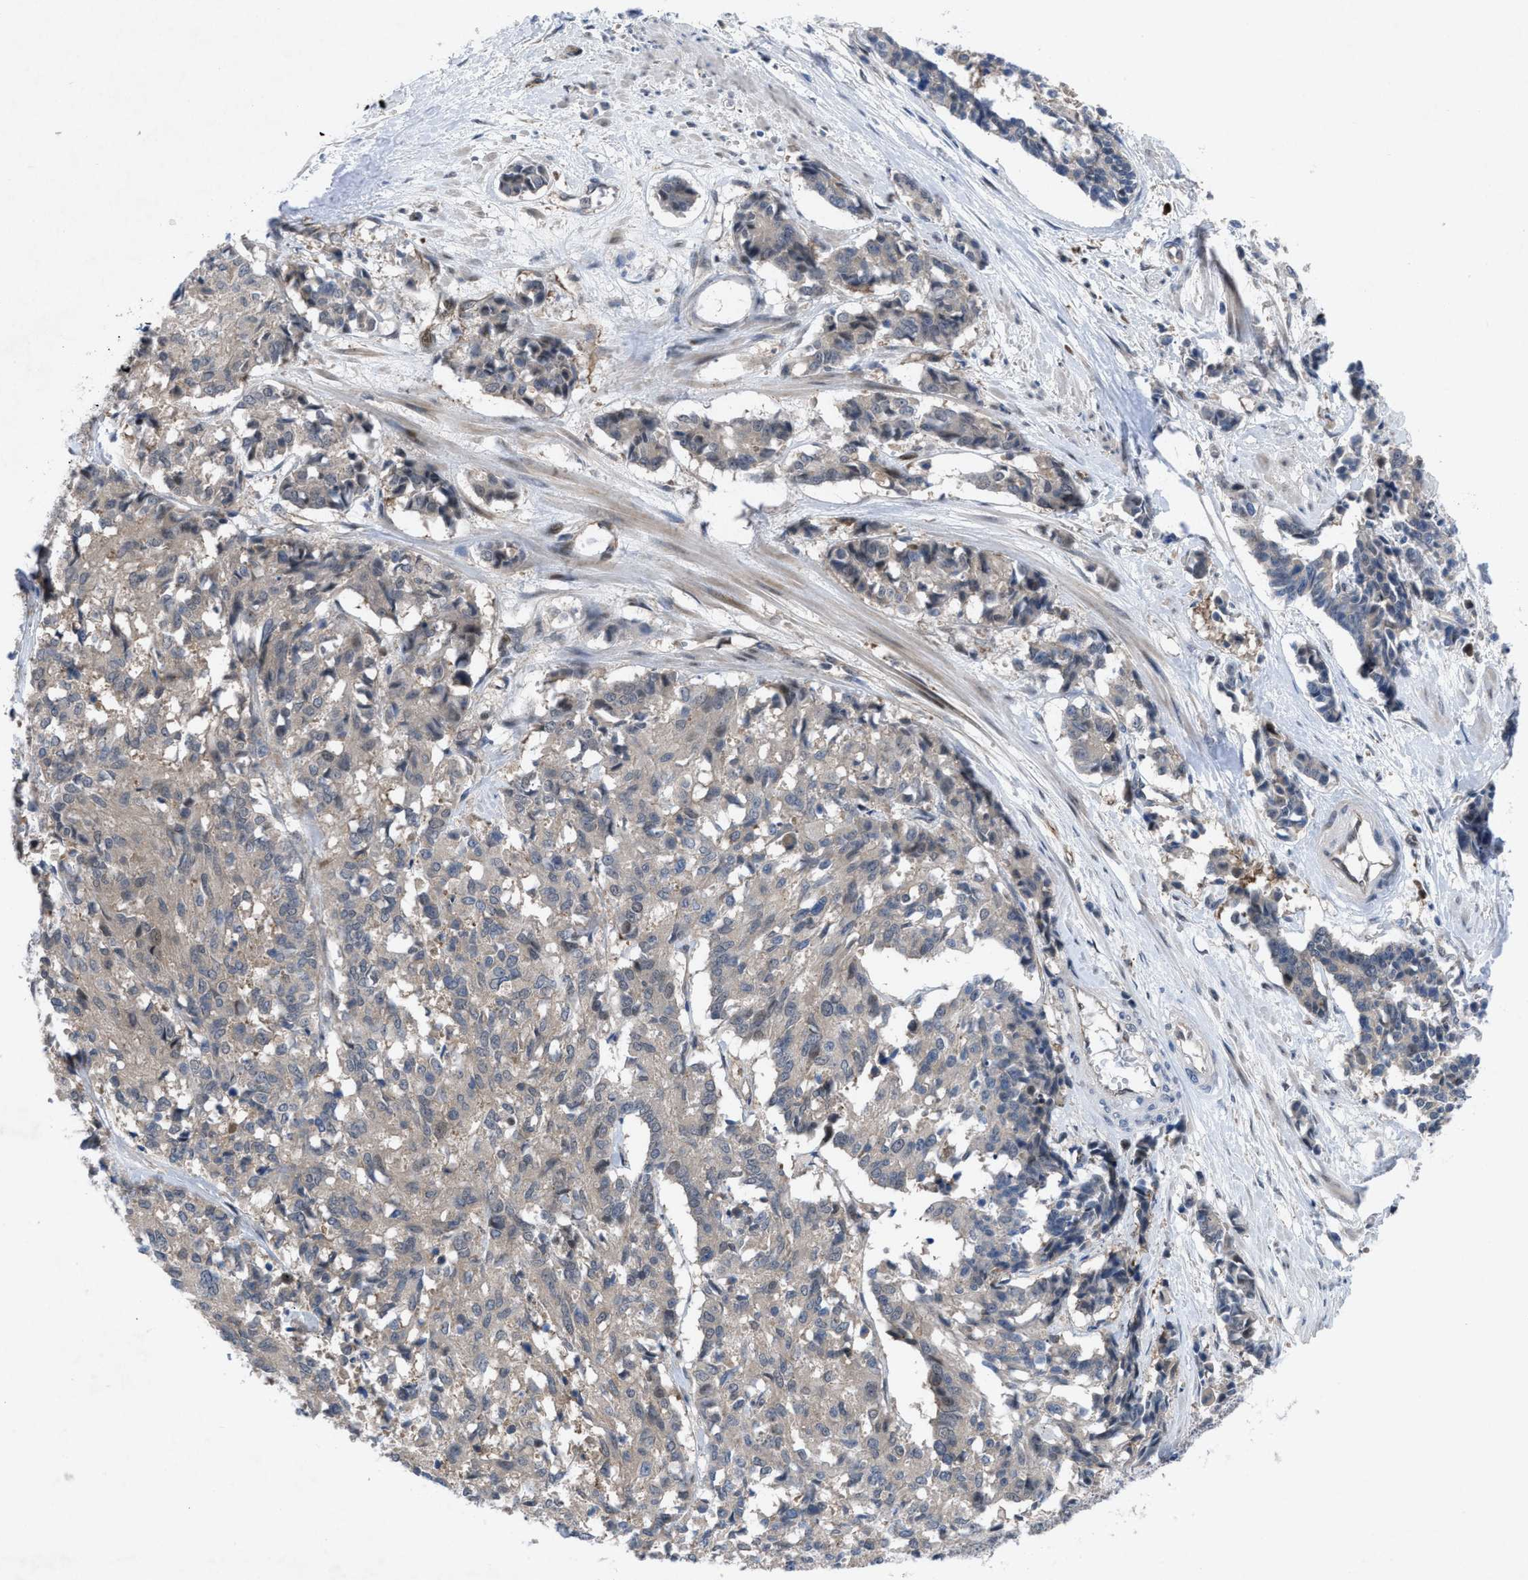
{"staining": {"intensity": "negative", "quantity": "none", "location": "none"}, "tissue": "cervical cancer", "cell_type": "Tumor cells", "image_type": "cancer", "snomed": [{"axis": "morphology", "description": "Squamous cell carcinoma, NOS"}, {"axis": "topography", "description": "Cervix"}], "caption": "The photomicrograph displays no staining of tumor cells in cervical squamous cell carcinoma.", "gene": "IL17RE", "patient": {"sex": "female", "age": 35}}